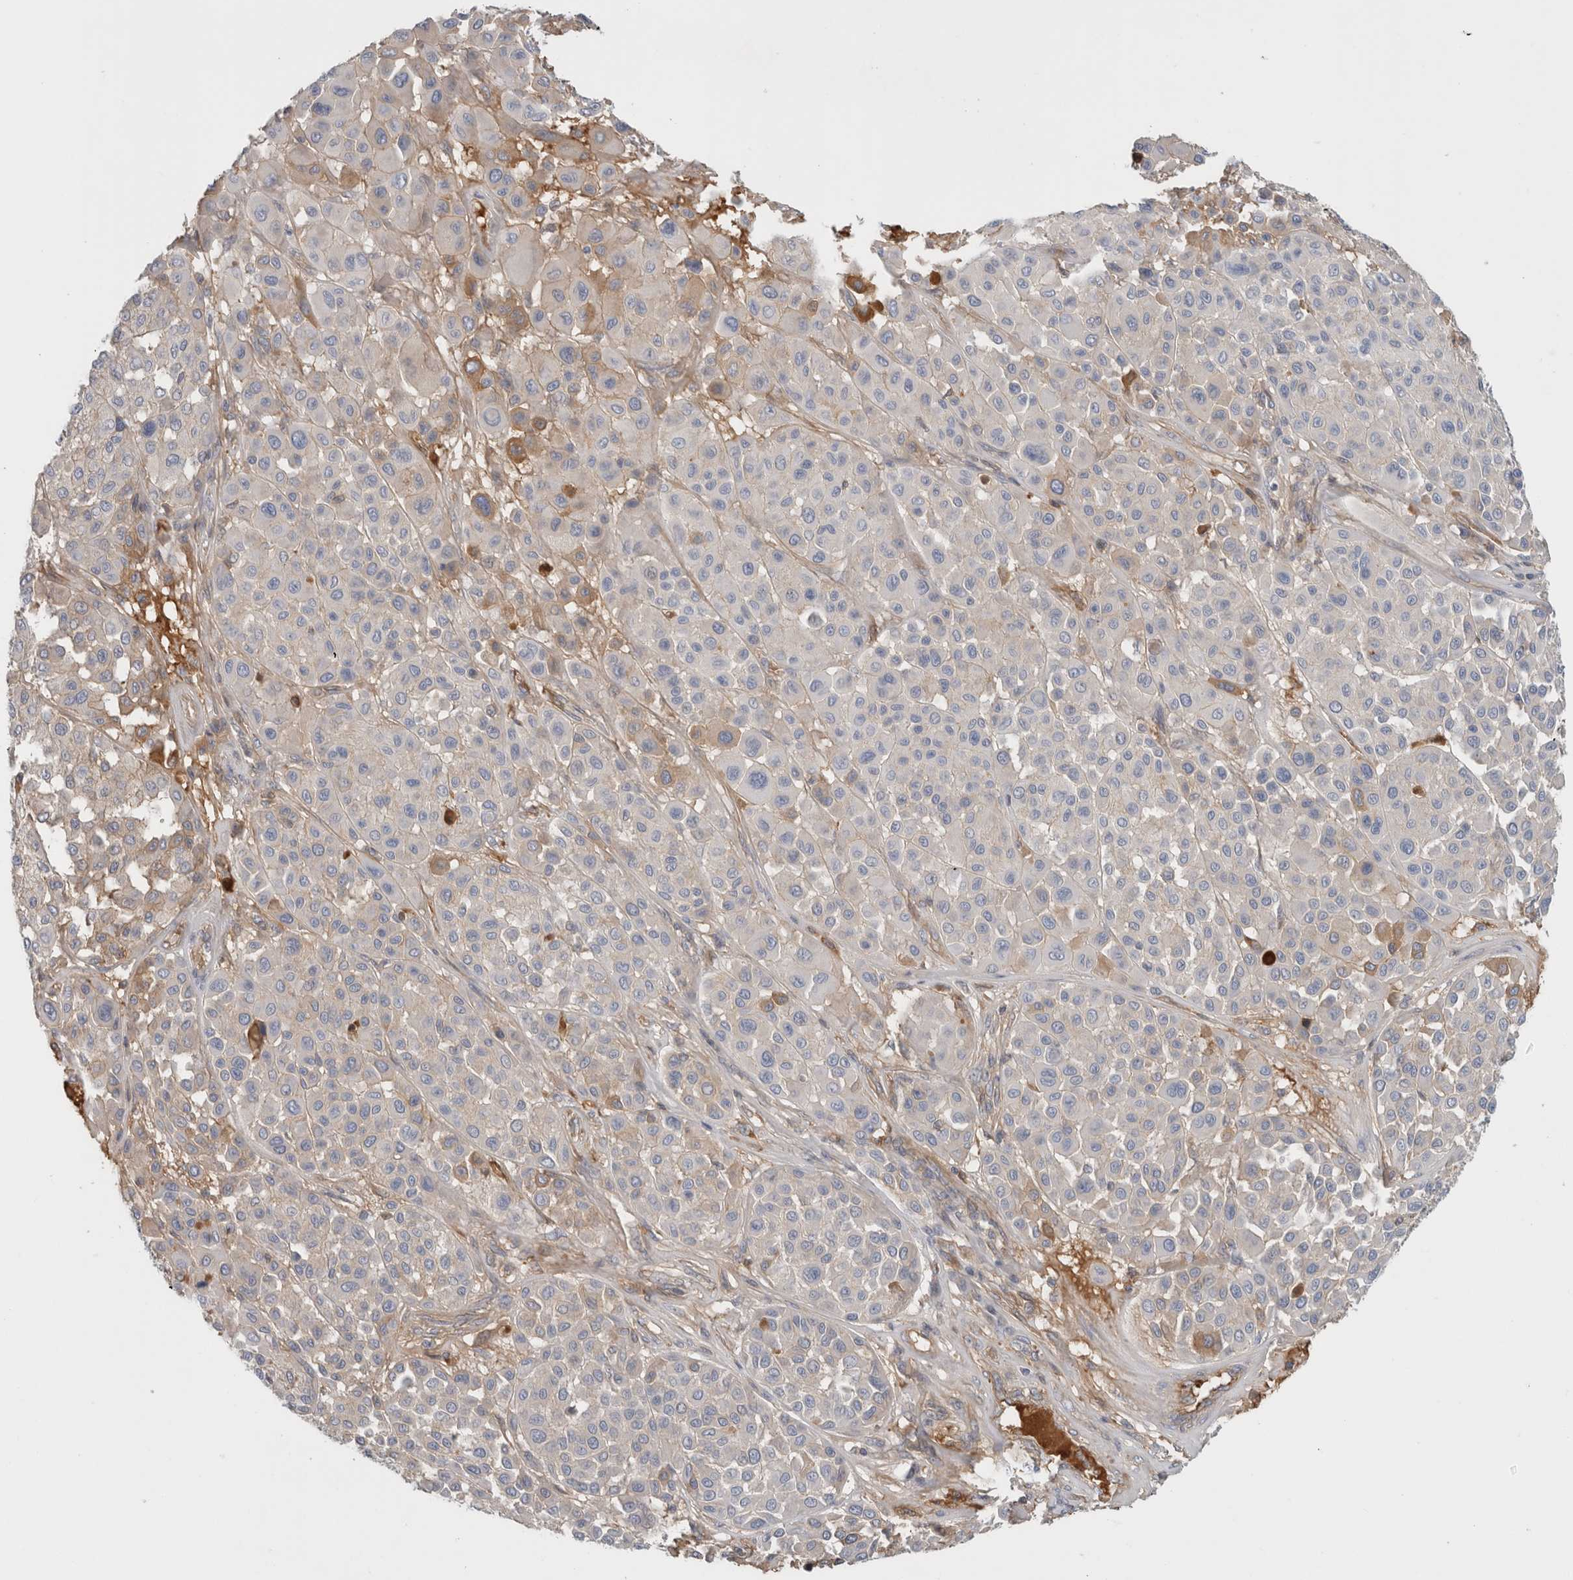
{"staining": {"intensity": "weak", "quantity": "<25%", "location": "cytoplasmic/membranous"}, "tissue": "melanoma", "cell_type": "Tumor cells", "image_type": "cancer", "snomed": [{"axis": "morphology", "description": "Malignant melanoma, Metastatic site"}, {"axis": "topography", "description": "Soft tissue"}], "caption": "IHC photomicrograph of neoplastic tissue: human melanoma stained with DAB (3,3'-diaminobenzidine) displays no significant protein positivity in tumor cells.", "gene": "CFI", "patient": {"sex": "male", "age": 41}}